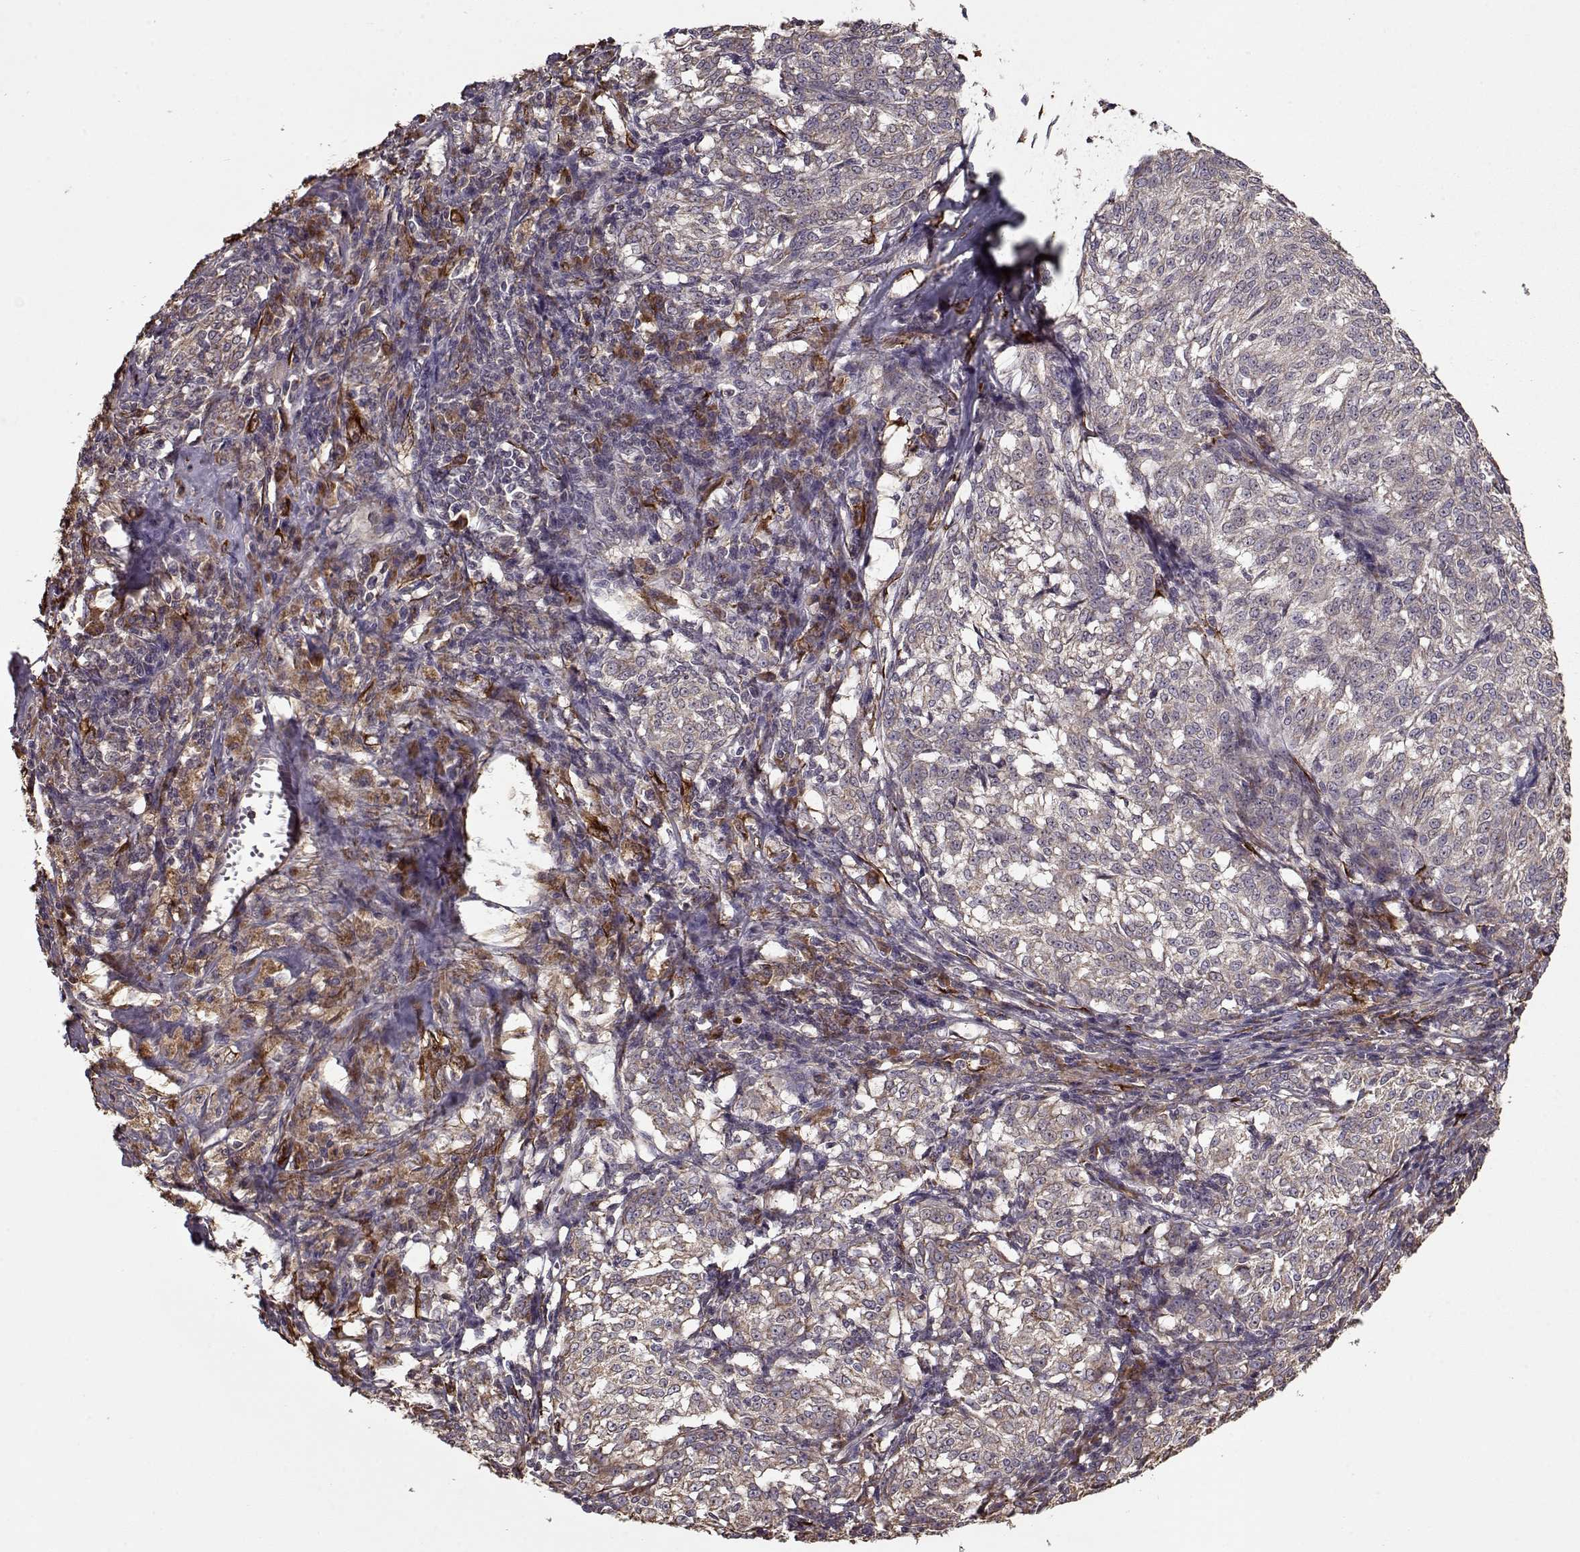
{"staining": {"intensity": "weak", "quantity": "25%-75%", "location": "cytoplasmic/membranous"}, "tissue": "melanoma", "cell_type": "Tumor cells", "image_type": "cancer", "snomed": [{"axis": "morphology", "description": "Malignant melanoma, NOS"}, {"axis": "topography", "description": "Skin"}], "caption": "Brown immunohistochemical staining in human melanoma demonstrates weak cytoplasmic/membranous positivity in approximately 25%-75% of tumor cells. The staining was performed using DAB to visualize the protein expression in brown, while the nuclei were stained in blue with hematoxylin (Magnification: 20x).", "gene": "IMMP1L", "patient": {"sex": "female", "age": 72}}